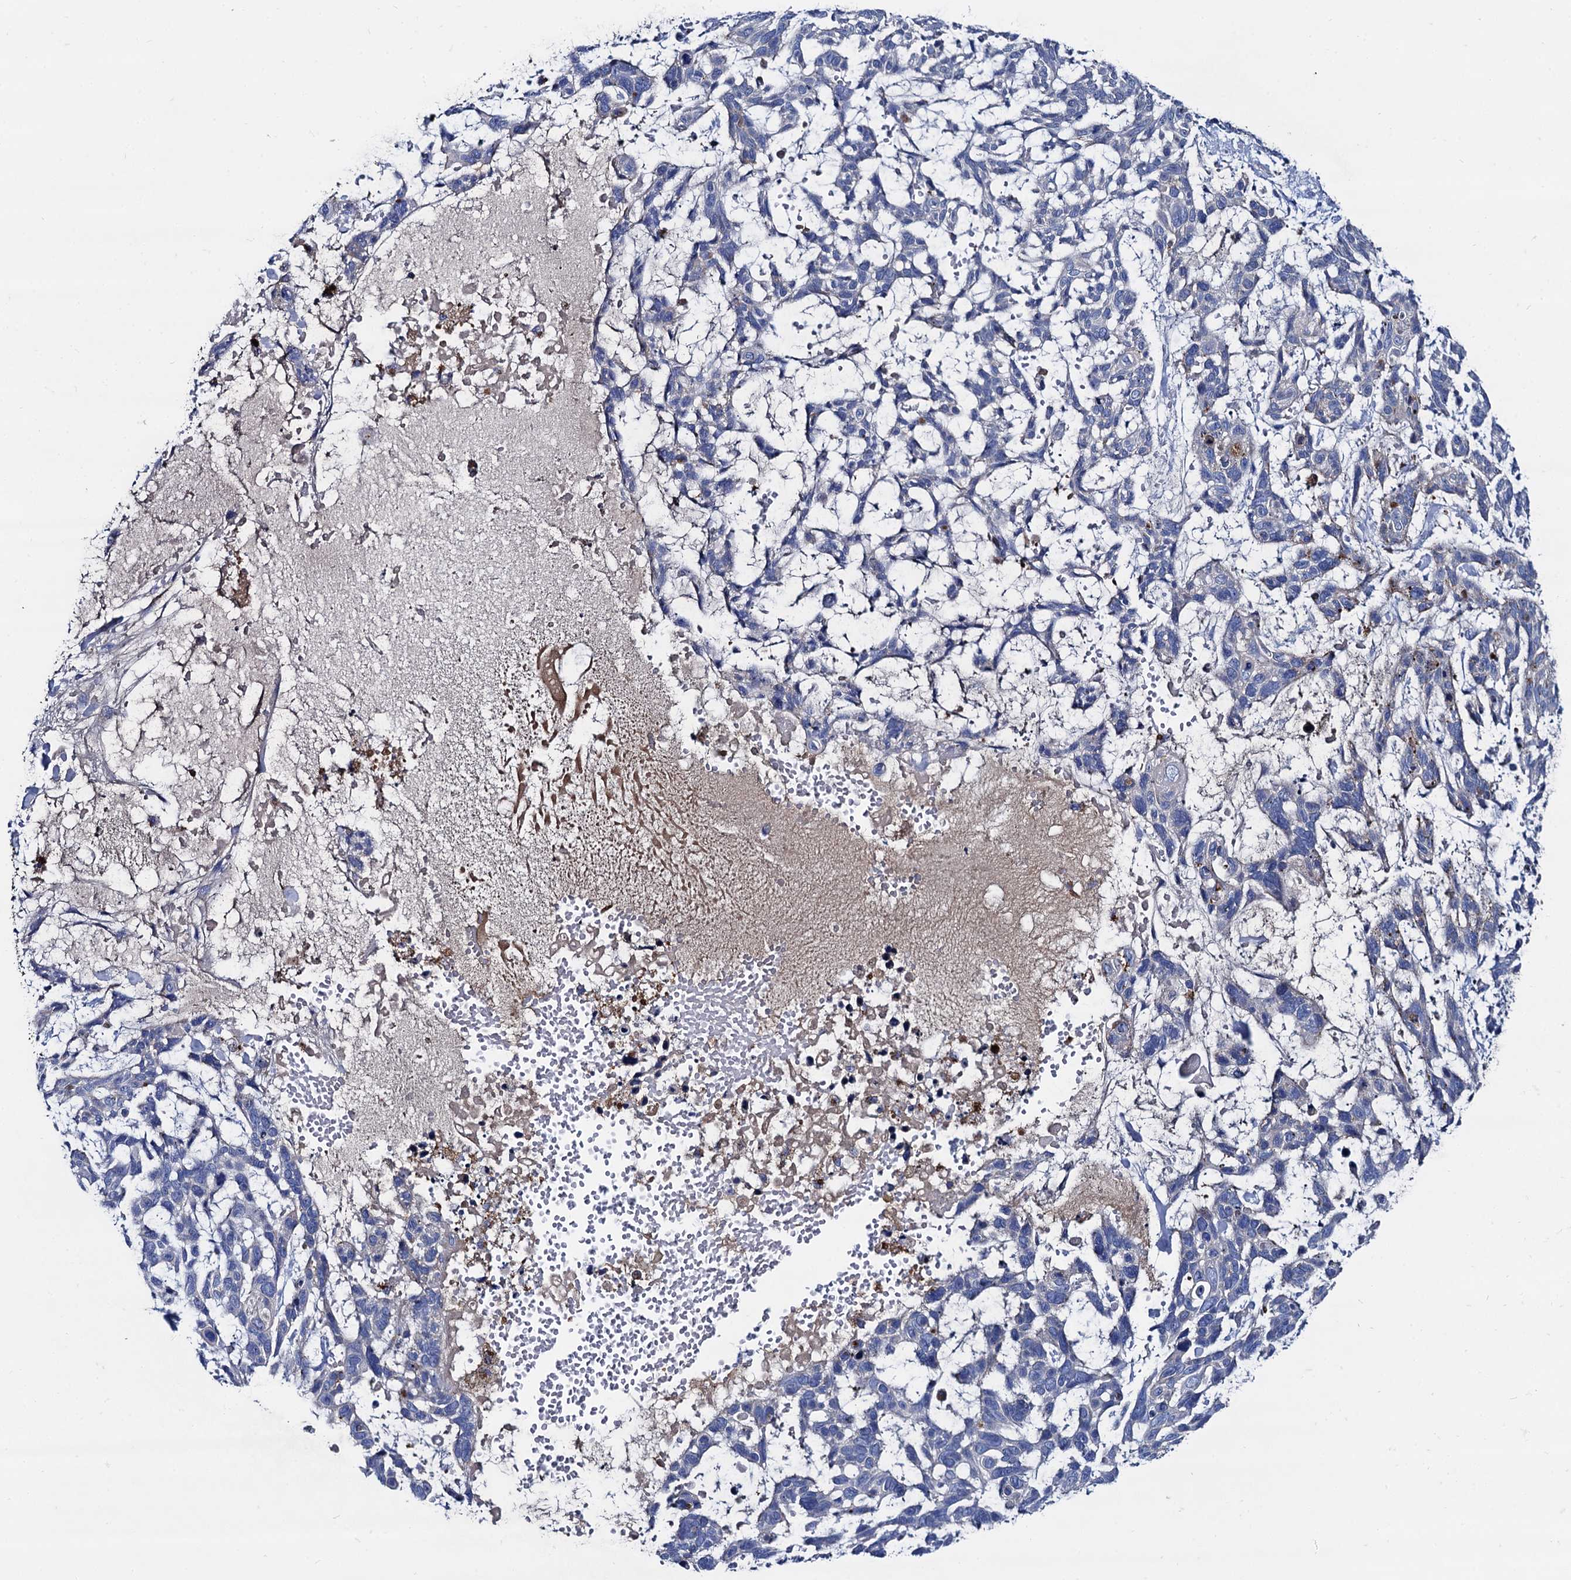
{"staining": {"intensity": "negative", "quantity": "none", "location": "none"}, "tissue": "skin cancer", "cell_type": "Tumor cells", "image_type": "cancer", "snomed": [{"axis": "morphology", "description": "Basal cell carcinoma"}, {"axis": "topography", "description": "Skin"}], "caption": "Immunohistochemistry (IHC) of skin basal cell carcinoma displays no positivity in tumor cells.", "gene": "APOD", "patient": {"sex": "male", "age": 88}}